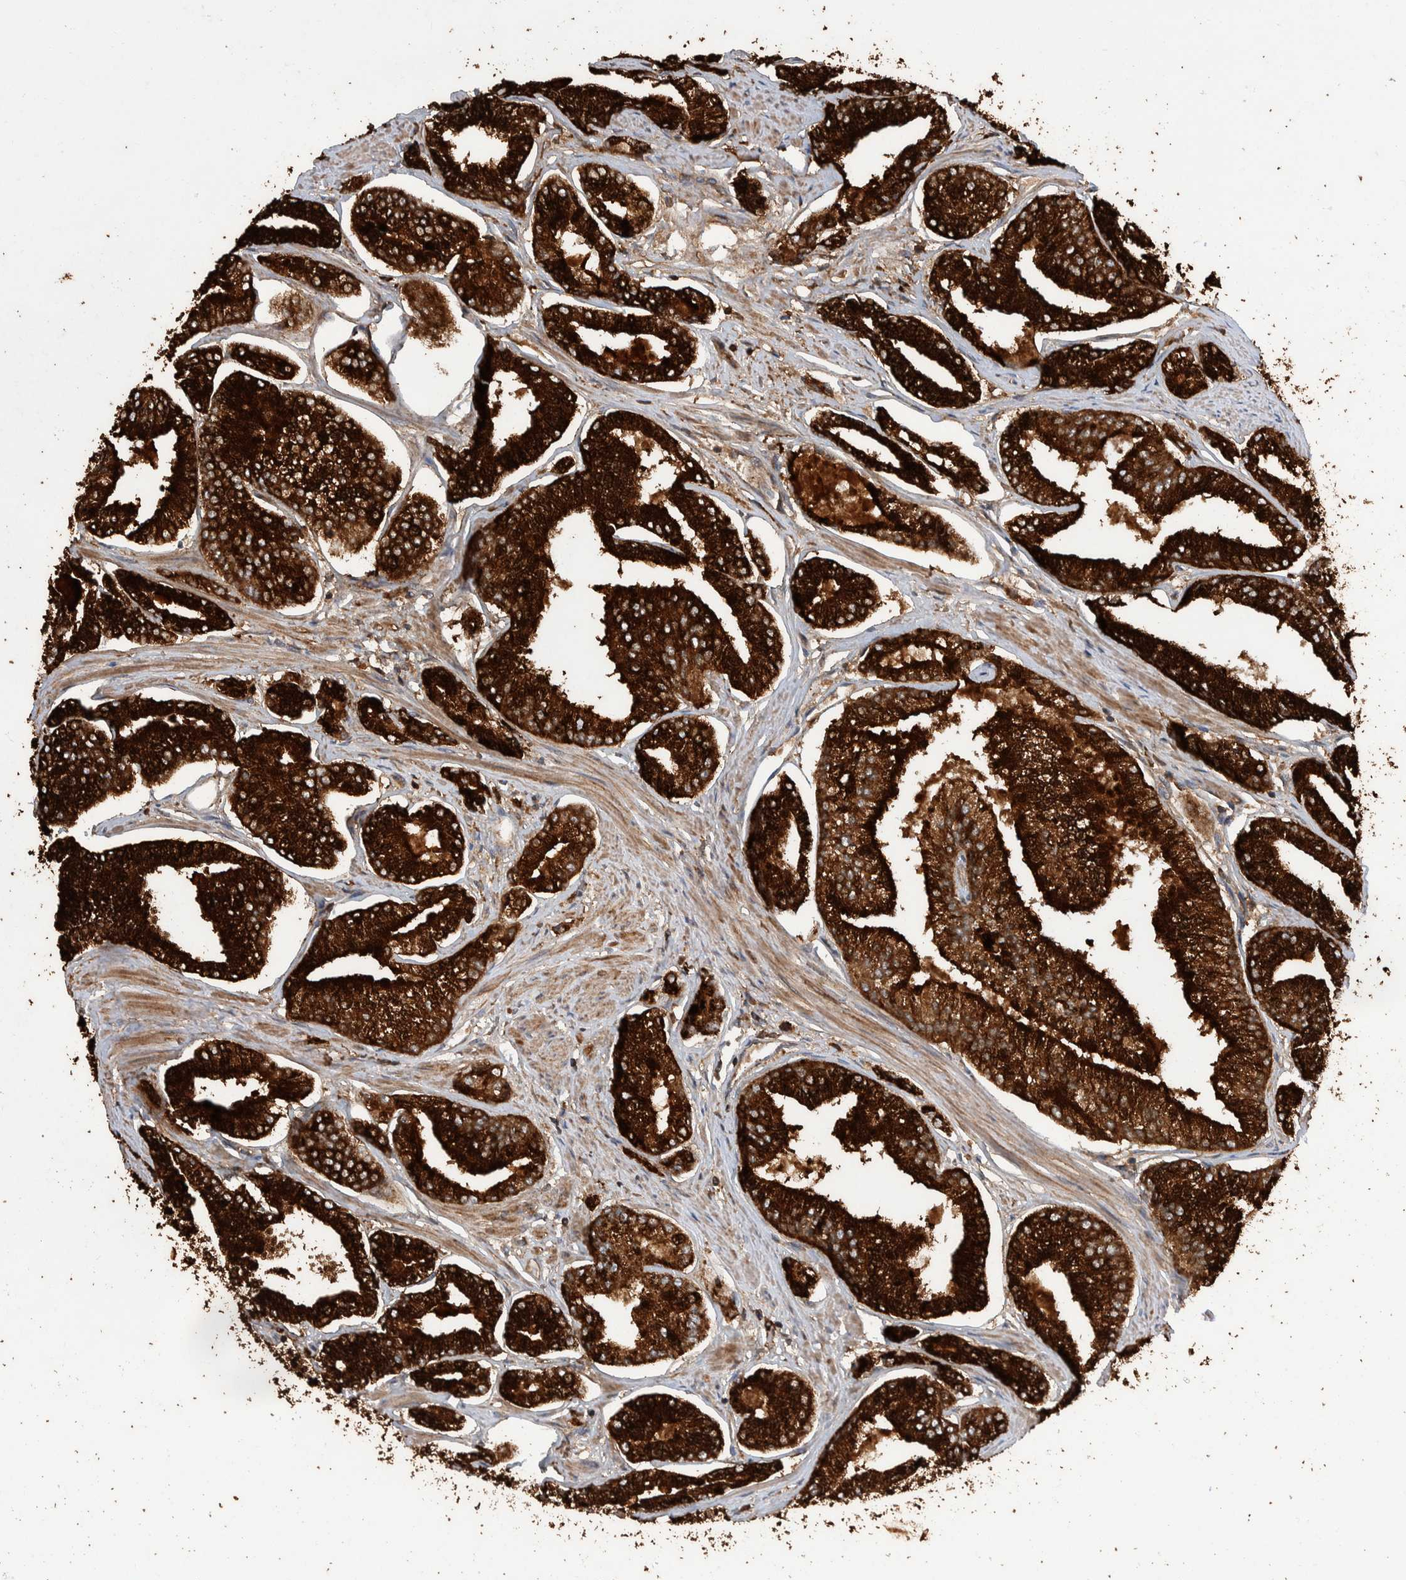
{"staining": {"intensity": "strong", "quantity": ">75%", "location": "cytoplasmic/membranous"}, "tissue": "prostate cancer", "cell_type": "Tumor cells", "image_type": "cancer", "snomed": [{"axis": "morphology", "description": "Adenocarcinoma, Low grade"}, {"axis": "topography", "description": "Prostate"}], "caption": "The image reveals staining of prostate low-grade adenocarcinoma, revealing strong cytoplasmic/membranous protein positivity (brown color) within tumor cells. (Stains: DAB (3,3'-diaminobenzidine) in brown, nuclei in blue, Microscopy: brightfield microscopy at high magnification).", "gene": "VBP1", "patient": {"sex": "male", "age": 52}}